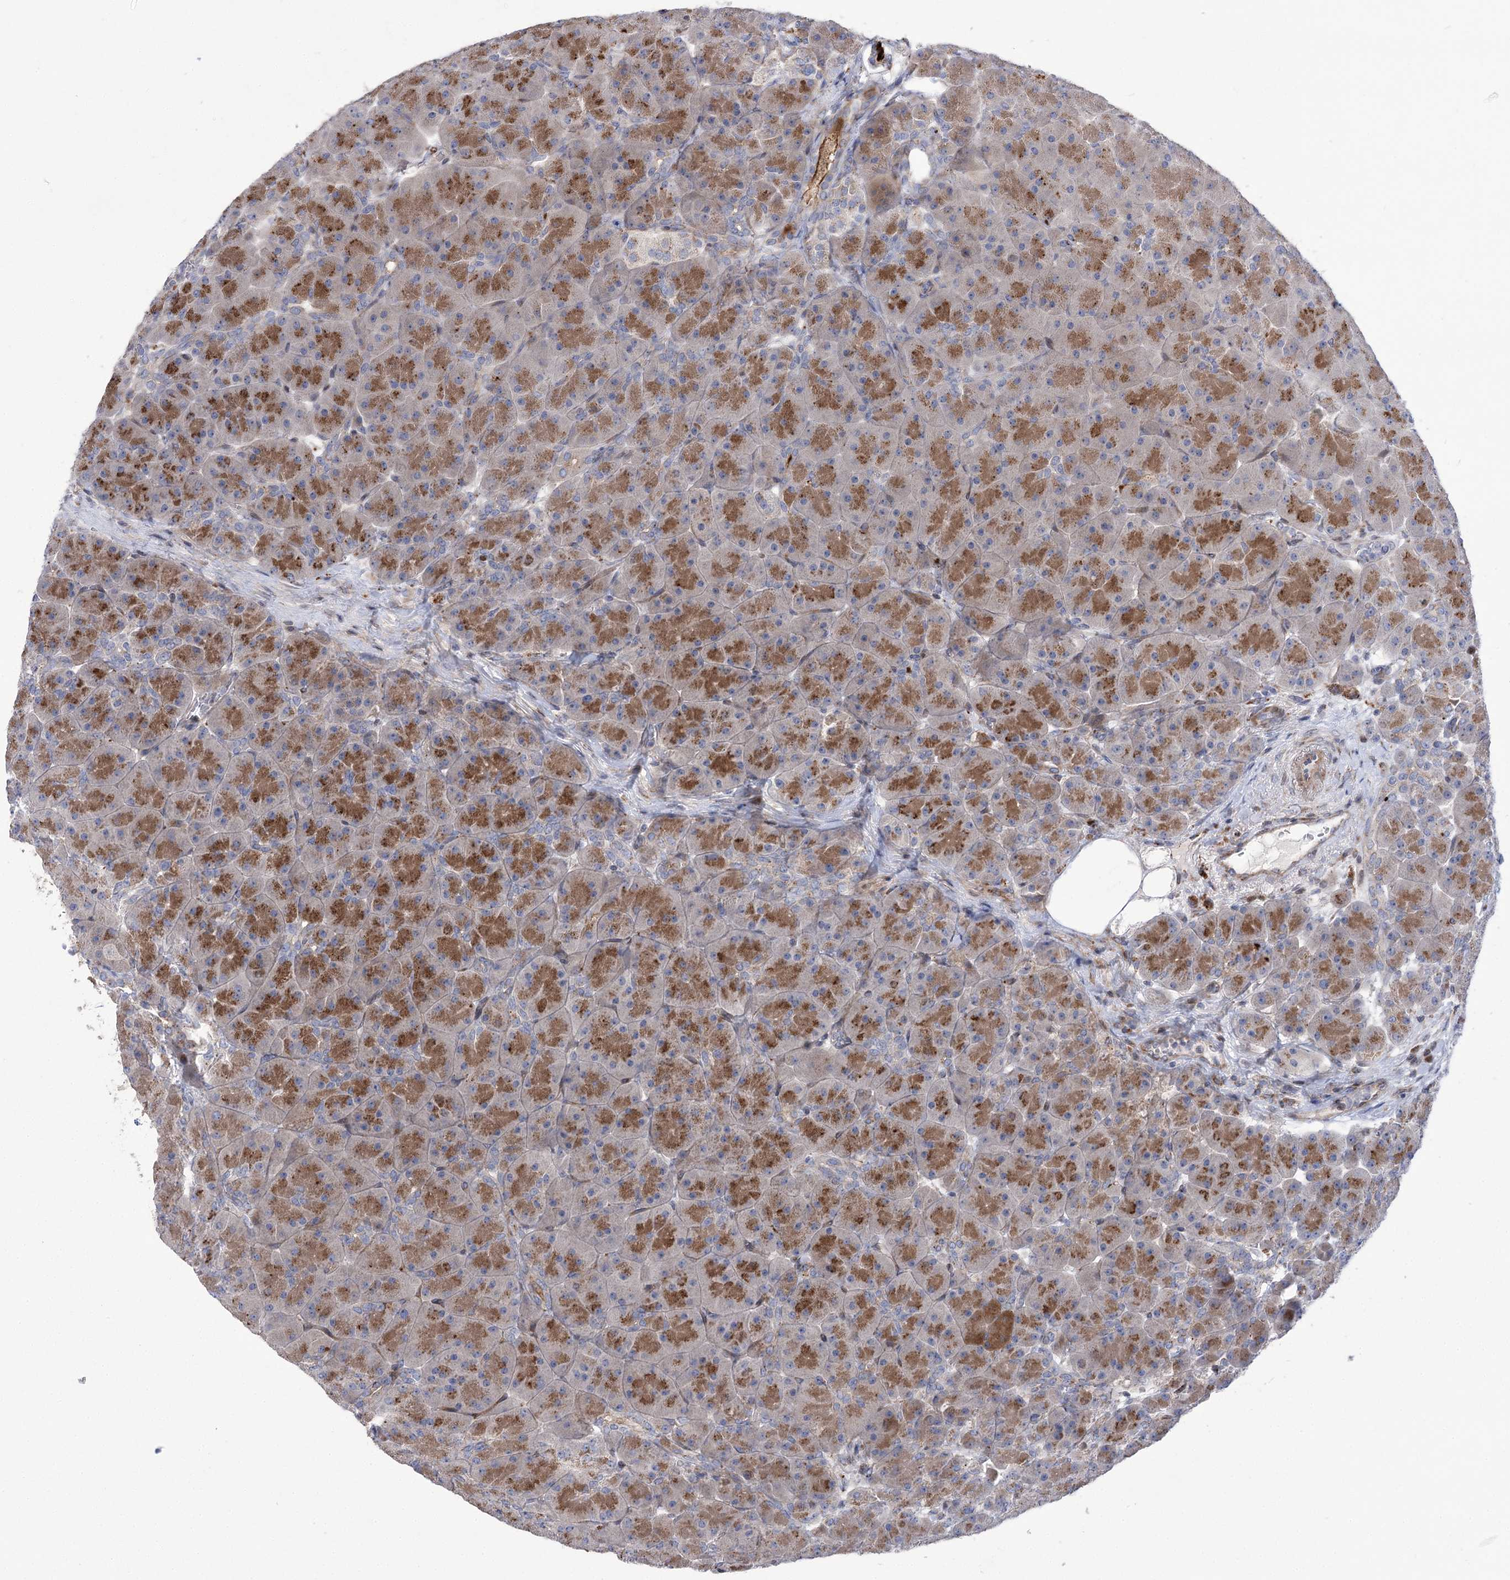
{"staining": {"intensity": "moderate", "quantity": ">75%", "location": "cytoplasmic/membranous"}, "tissue": "pancreas", "cell_type": "Exocrine glandular cells", "image_type": "normal", "snomed": [{"axis": "morphology", "description": "Normal tissue, NOS"}, {"axis": "topography", "description": "Pancreas"}], "caption": "Moderate cytoplasmic/membranous staining is identified in approximately >75% of exocrine glandular cells in unremarkable pancreas. (DAB = brown stain, brightfield microscopy at high magnification).", "gene": "NME7", "patient": {"sex": "male", "age": 66}}